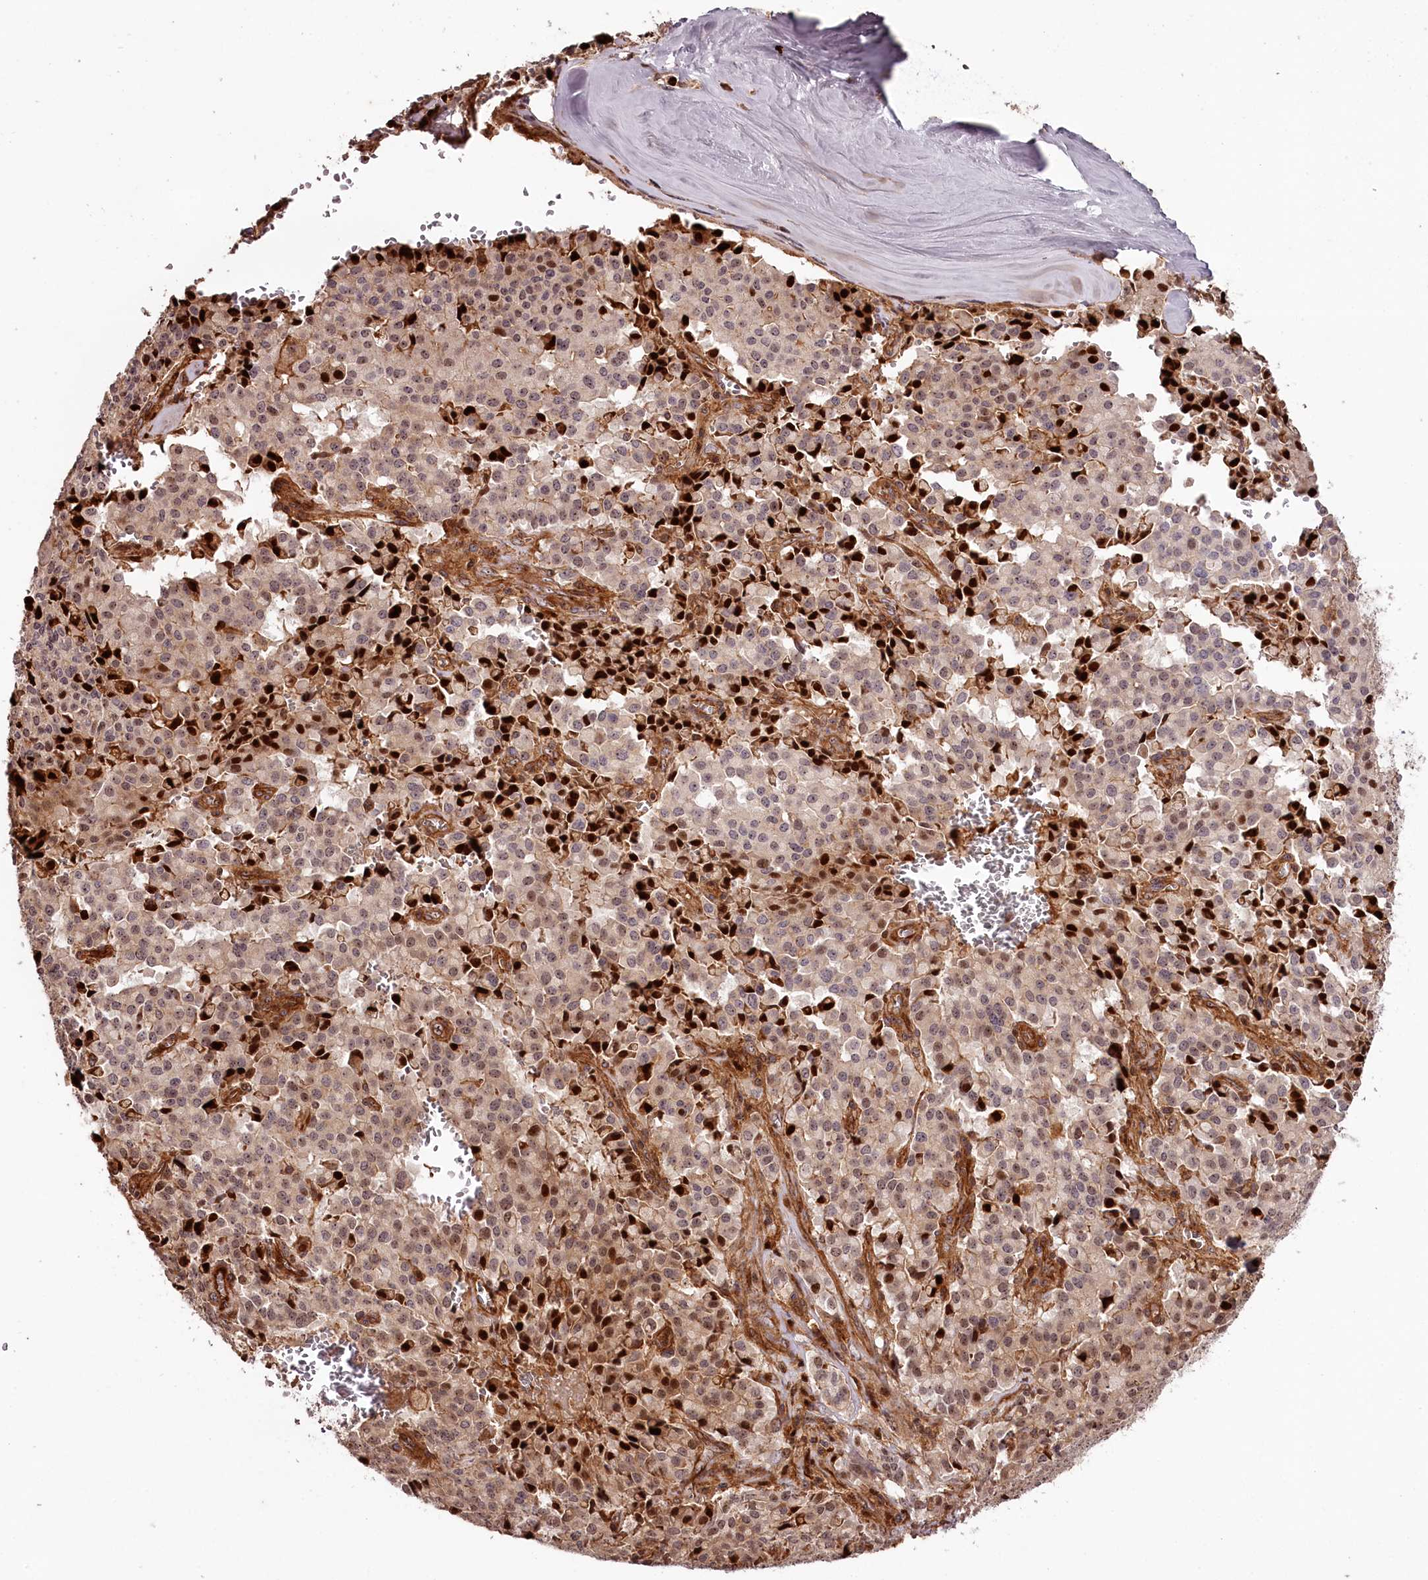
{"staining": {"intensity": "weak", "quantity": "25%-75%", "location": "cytoplasmic/membranous,nuclear"}, "tissue": "pancreatic cancer", "cell_type": "Tumor cells", "image_type": "cancer", "snomed": [{"axis": "morphology", "description": "Adenocarcinoma, NOS"}, {"axis": "topography", "description": "Pancreas"}], "caption": "Adenocarcinoma (pancreatic) stained with DAB immunohistochemistry (IHC) demonstrates low levels of weak cytoplasmic/membranous and nuclear positivity in about 25%-75% of tumor cells.", "gene": "KIF14", "patient": {"sex": "male", "age": 65}}